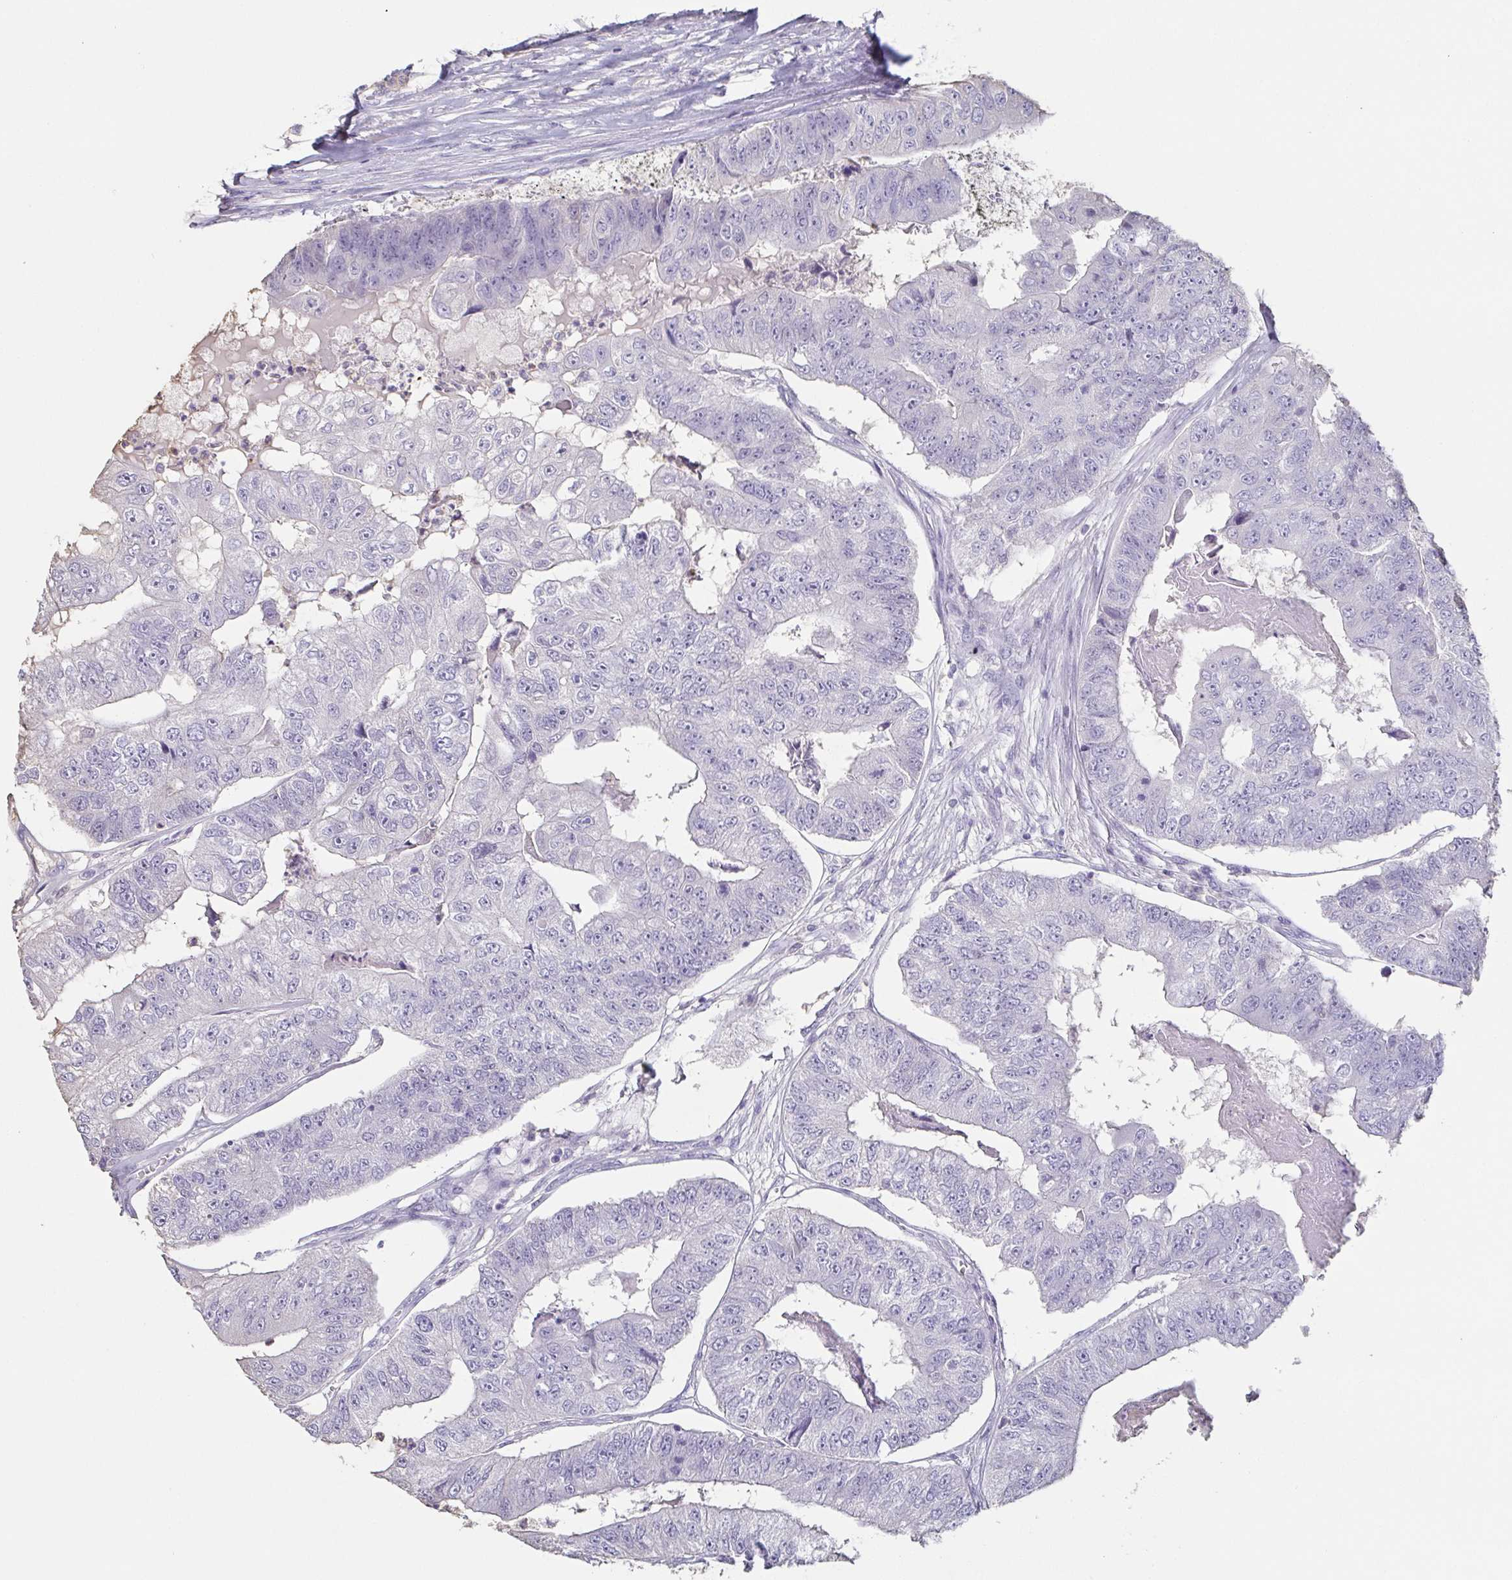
{"staining": {"intensity": "negative", "quantity": "none", "location": "none"}, "tissue": "colorectal cancer", "cell_type": "Tumor cells", "image_type": "cancer", "snomed": [{"axis": "morphology", "description": "Adenocarcinoma, NOS"}, {"axis": "topography", "description": "Colon"}], "caption": "Tumor cells show no significant staining in colorectal adenocarcinoma.", "gene": "BPIFA2", "patient": {"sex": "female", "age": 67}}